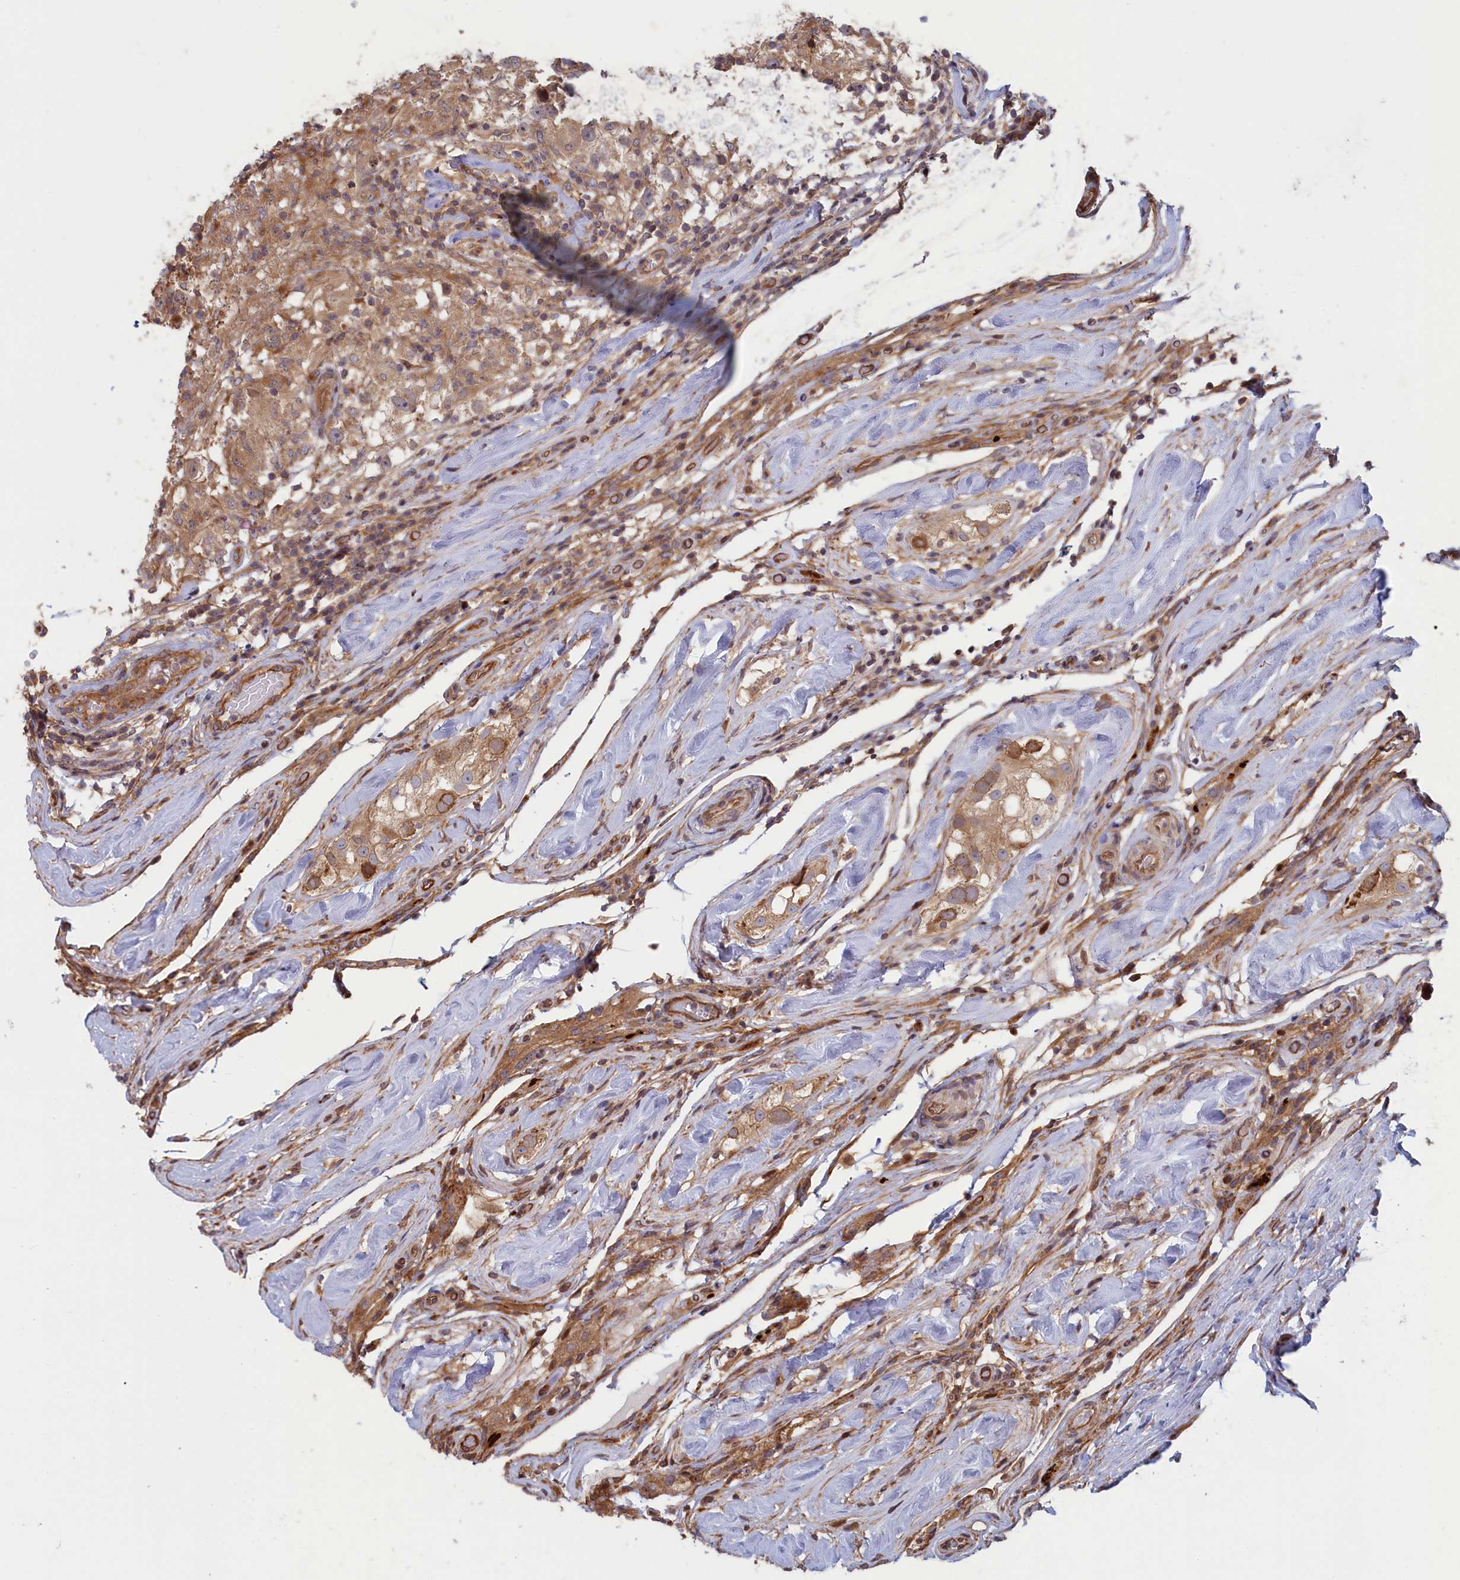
{"staining": {"intensity": "moderate", "quantity": ">75%", "location": "cytoplasmic/membranous"}, "tissue": "testis cancer", "cell_type": "Tumor cells", "image_type": "cancer", "snomed": [{"axis": "morphology", "description": "Seminoma, NOS"}, {"axis": "topography", "description": "Testis"}], "caption": "Protein staining of seminoma (testis) tissue reveals moderate cytoplasmic/membranous staining in about >75% of tumor cells.", "gene": "RILPL1", "patient": {"sex": "male", "age": 46}}